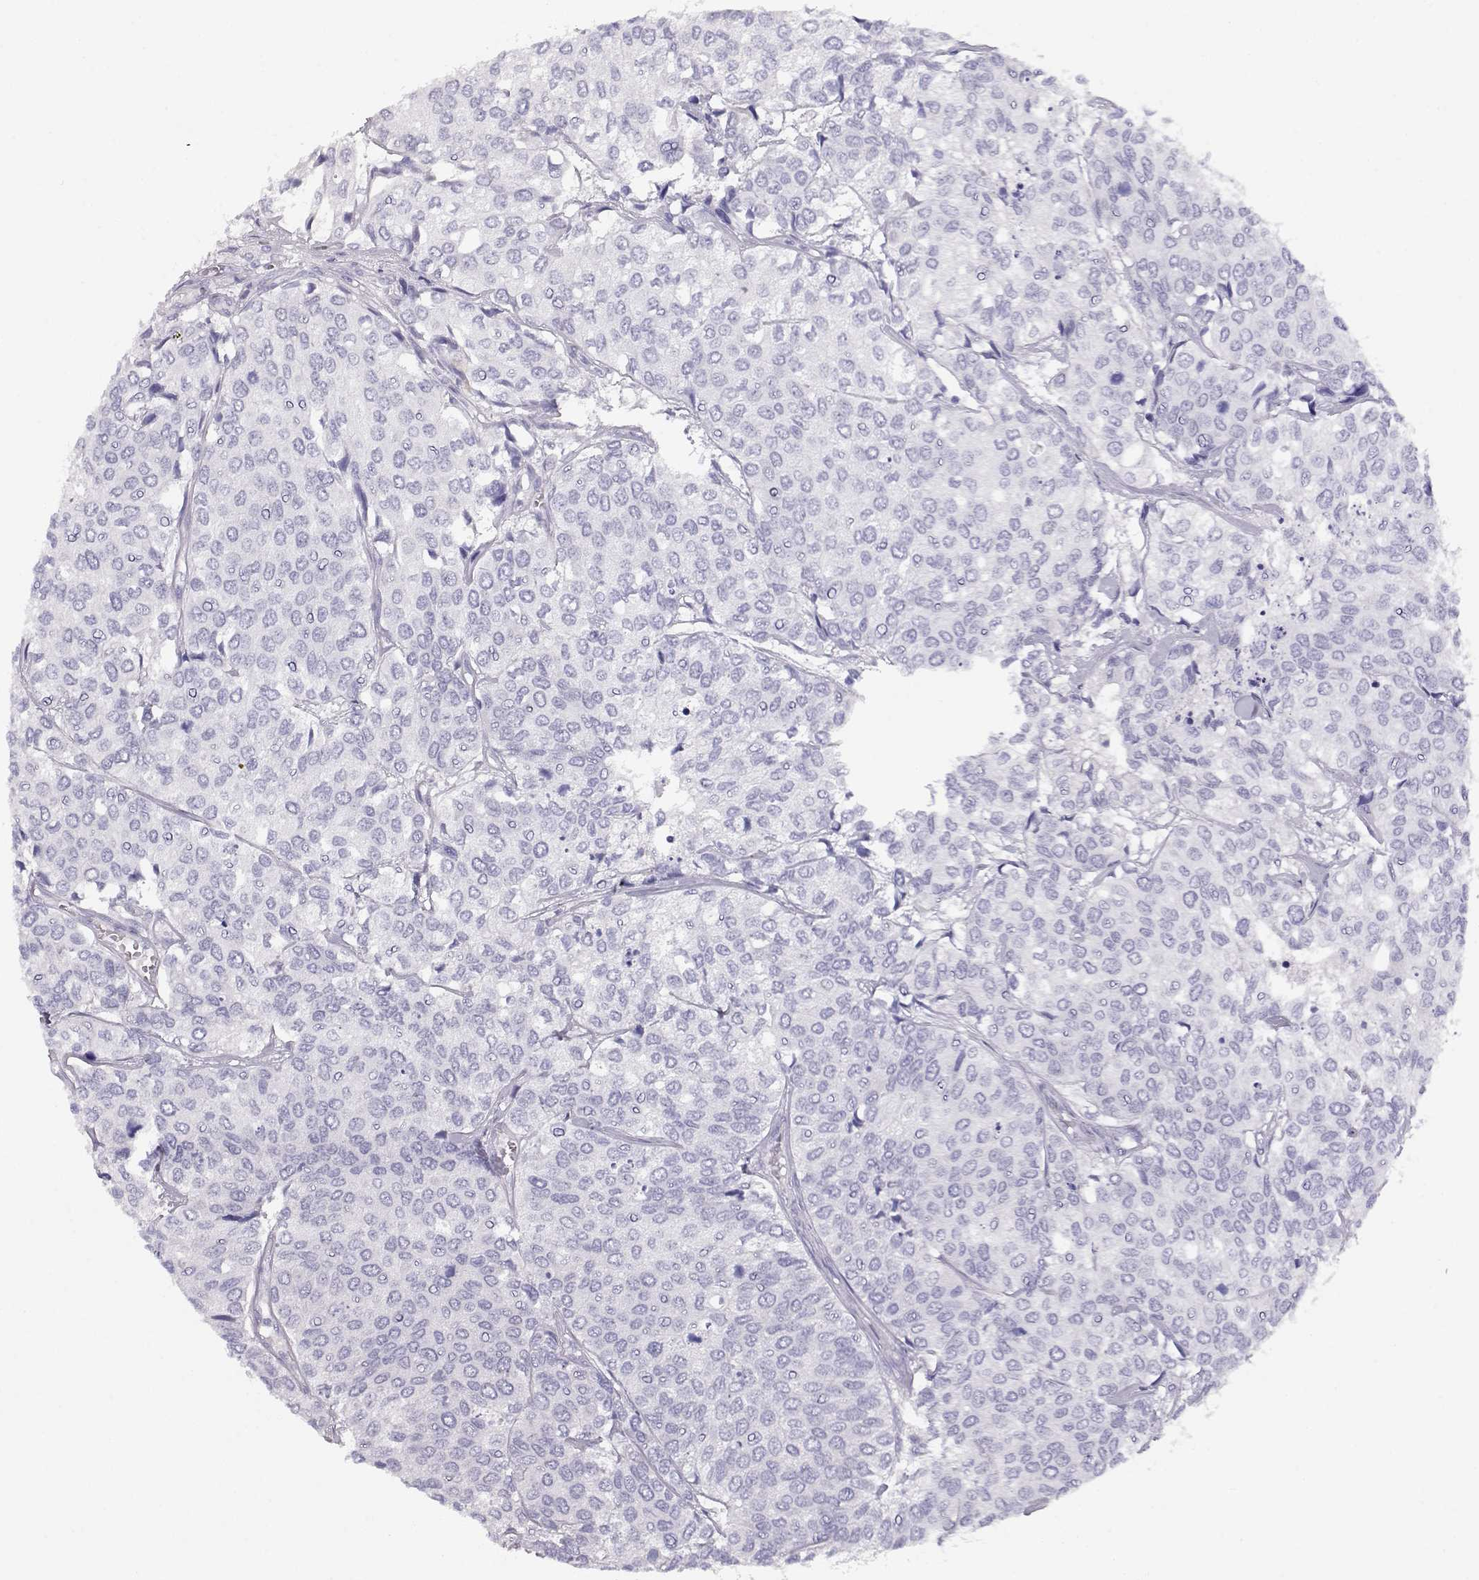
{"staining": {"intensity": "negative", "quantity": "none", "location": "none"}, "tissue": "urothelial cancer", "cell_type": "Tumor cells", "image_type": "cancer", "snomed": [{"axis": "morphology", "description": "Urothelial carcinoma, High grade"}, {"axis": "topography", "description": "Urinary bladder"}], "caption": "An immunohistochemistry micrograph of urothelial carcinoma (high-grade) is shown. There is no staining in tumor cells of urothelial carcinoma (high-grade).", "gene": "TKTL1", "patient": {"sex": "male", "age": 73}}